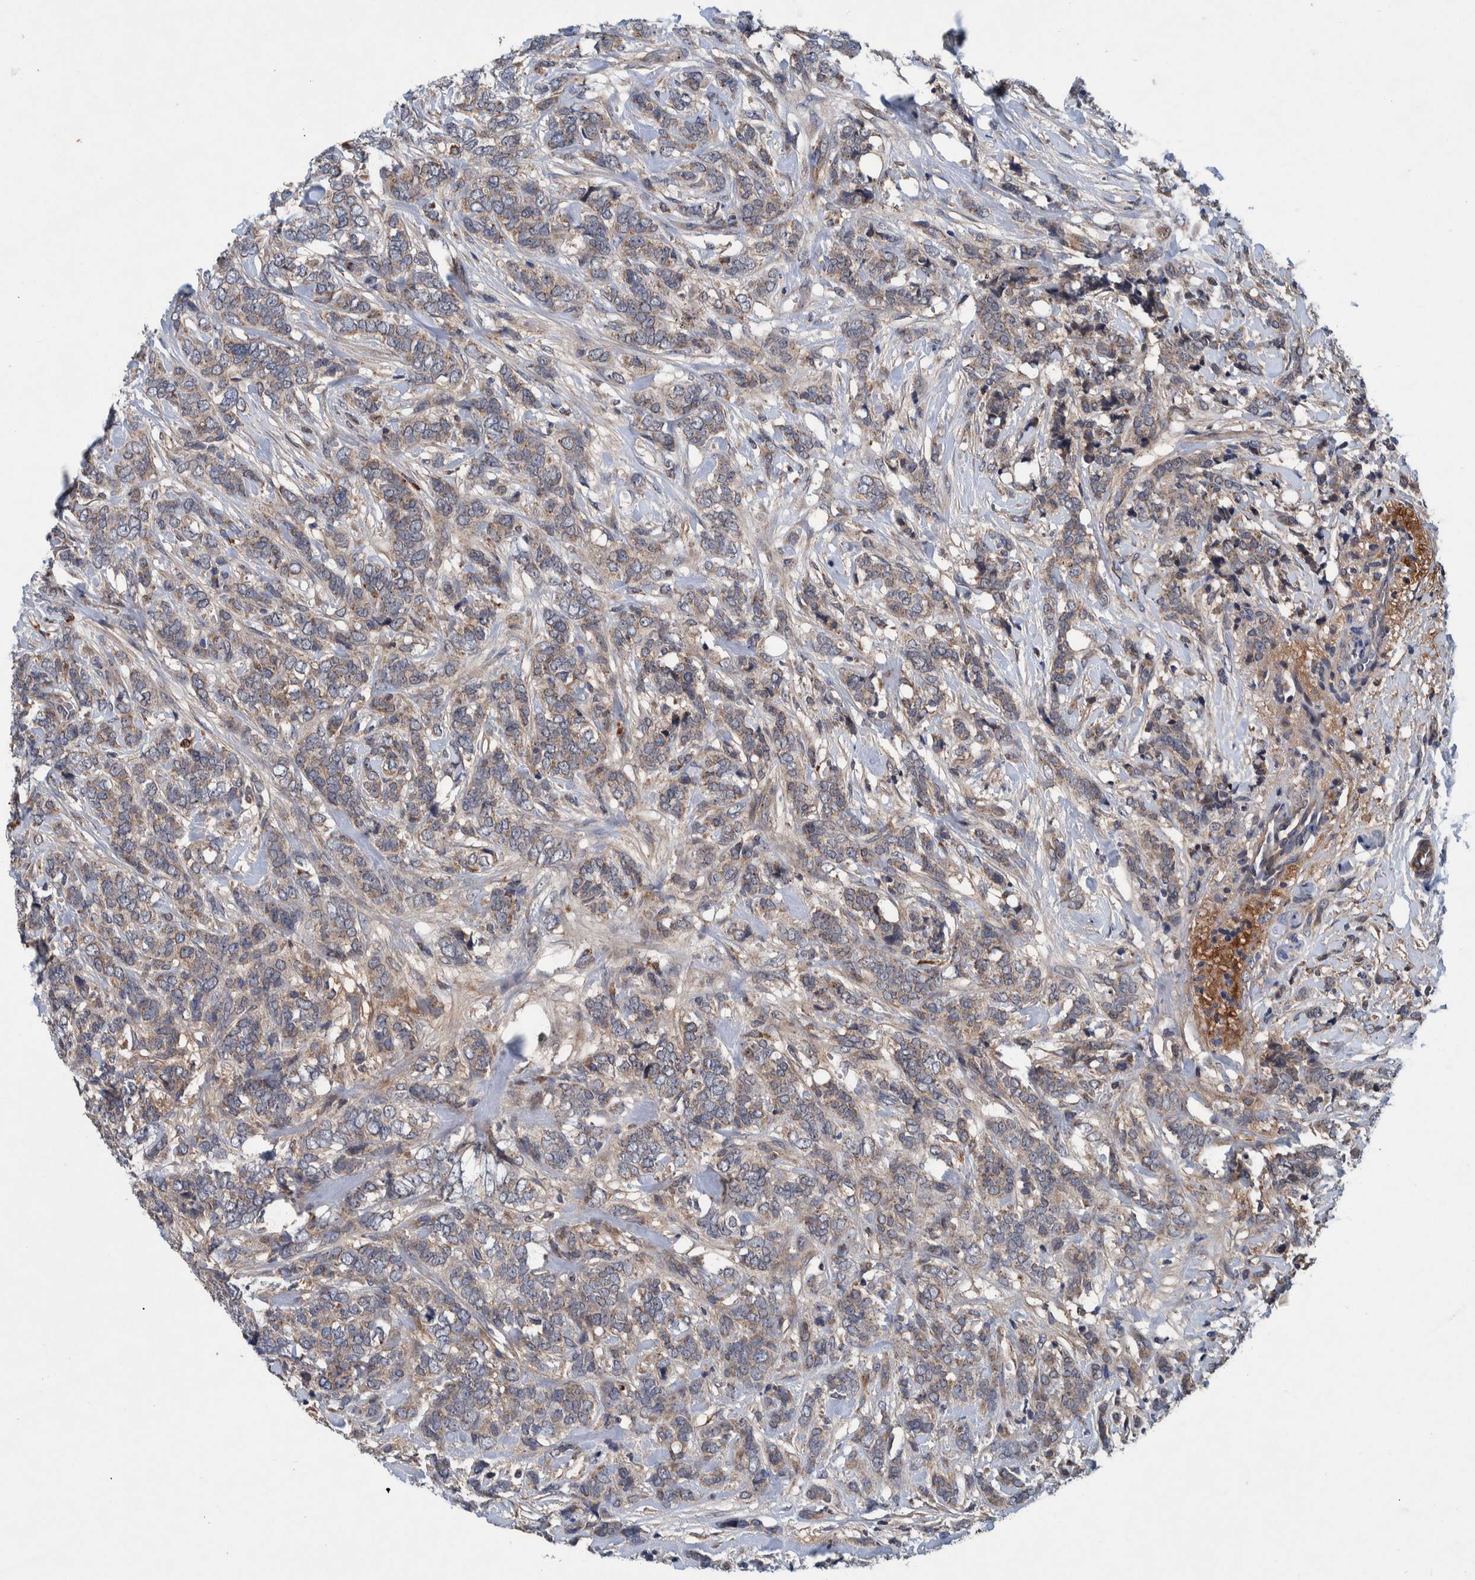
{"staining": {"intensity": "weak", "quantity": ">75%", "location": "cytoplasmic/membranous"}, "tissue": "breast cancer", "cell_type": "Tumor cells", "image_type": "cancer", "snomed": [{"axis": "morphology", "description": "Lobular carcinoma"}, {"axis": "topography", "description": "Skin"}, {"axis": "topography", "description": "Breast"}], "caption": "Immunohistochemistry staining of breast cancer (lobular carcinoma), which exhibits low levels of weak cytoplasmic/membranous staining in approximately >75% of tumor cells indicating weak cytoplasmic/membranous protein expression. The staining was performed using DAB (3,3'-diaminobenzidine) (brown) for protein detection and nuclei were counterstained in hematoxylin (blue).", "gene": "ITIH3", "patient": {"sex": "female", "age": 46}}